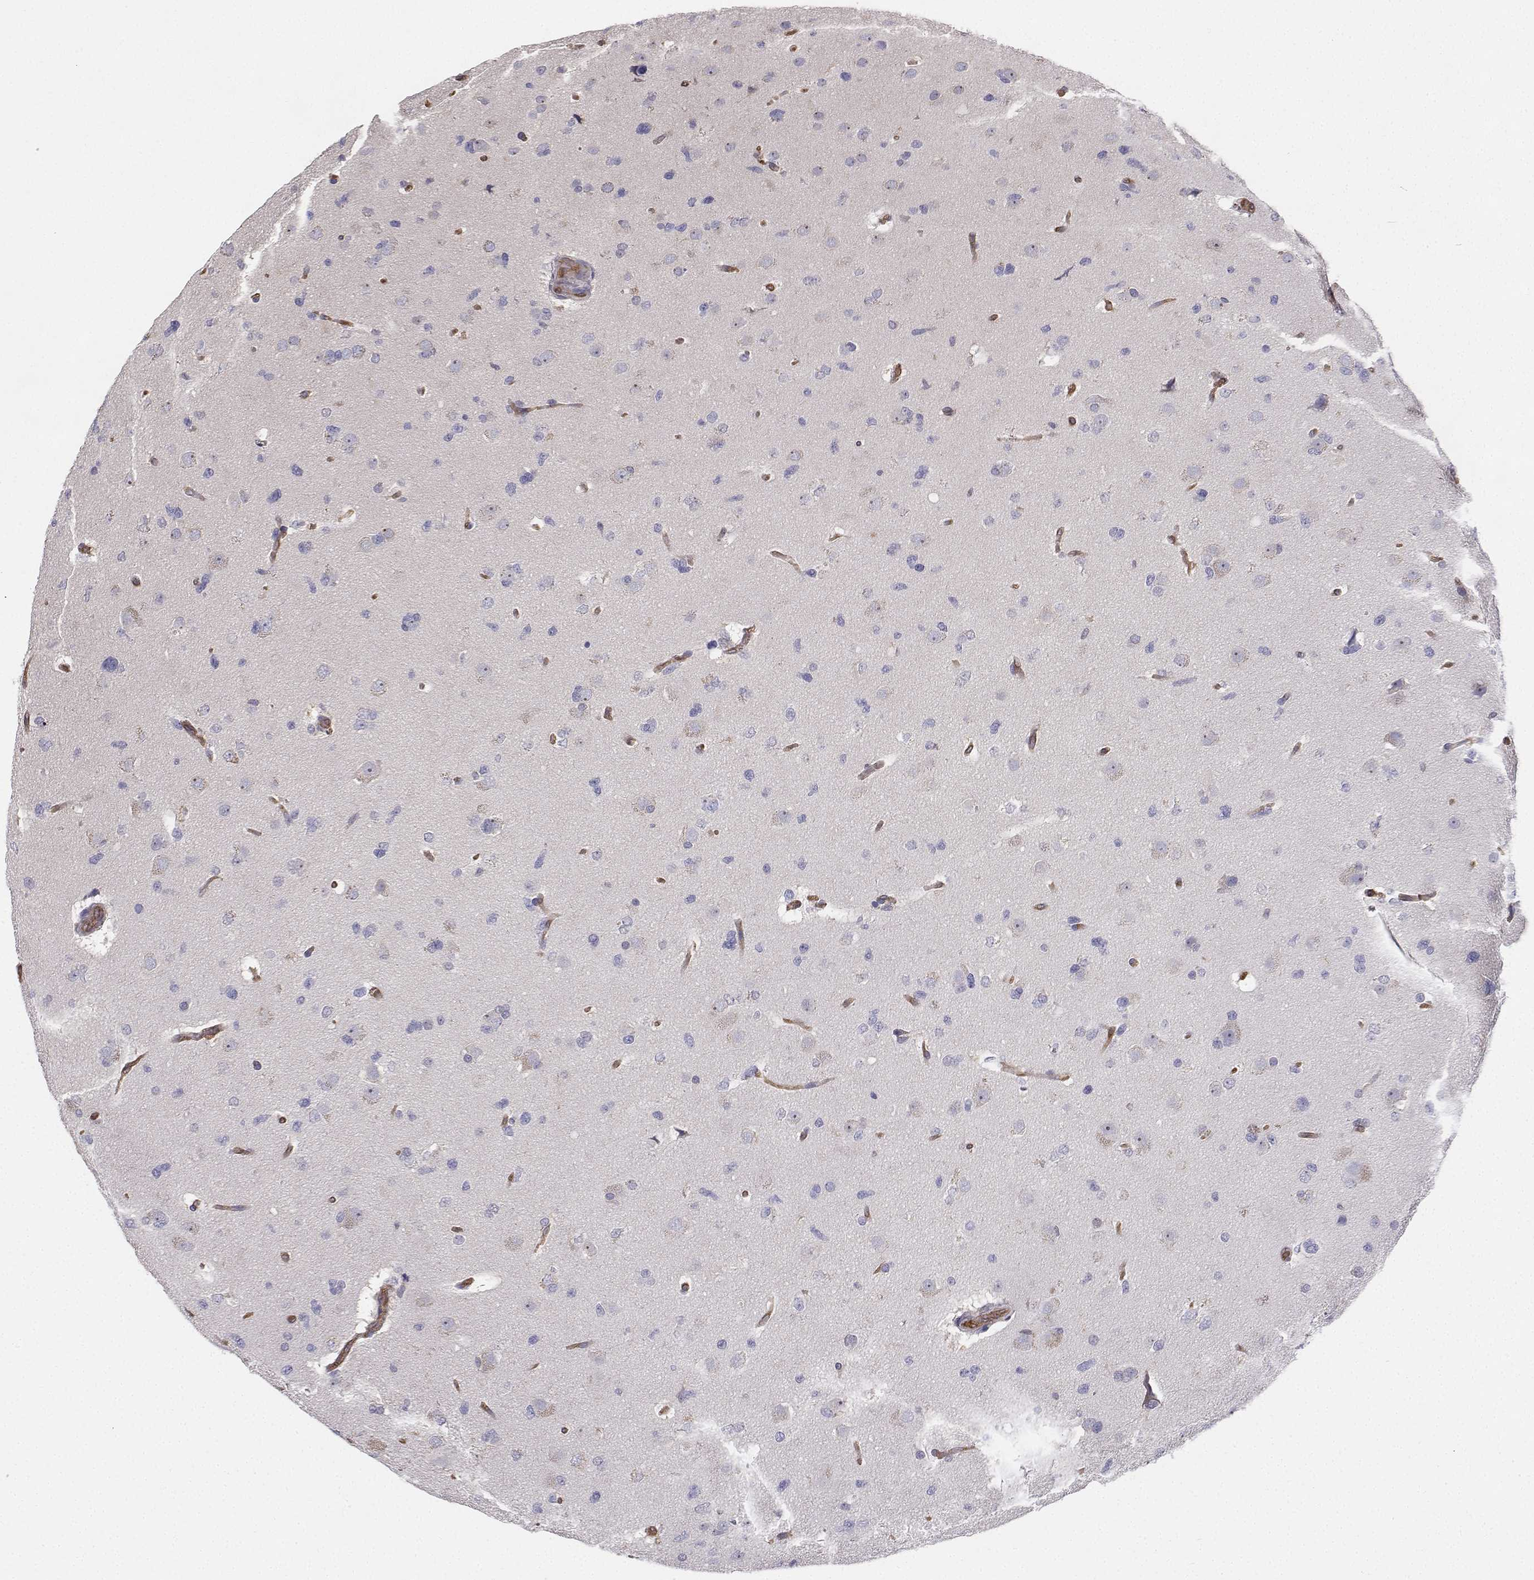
{"staining": {"intensity": "negative", "quantity": "none", "location": "none"}, "tissue": "glioma", "cell_type": "Tumor cells", "image_type": "cancer", "snomed": [{"axis": "morphology", "description": "Glioma, malignant, Low grade"}, {"axis": "topography", "description": "Brain"}], "caption": "Glioma was stained to show a protein in brown. There is no significant staining in tumor cells.", "gene": "MYH9", "patient": {"sex": "female", "age": 55}}